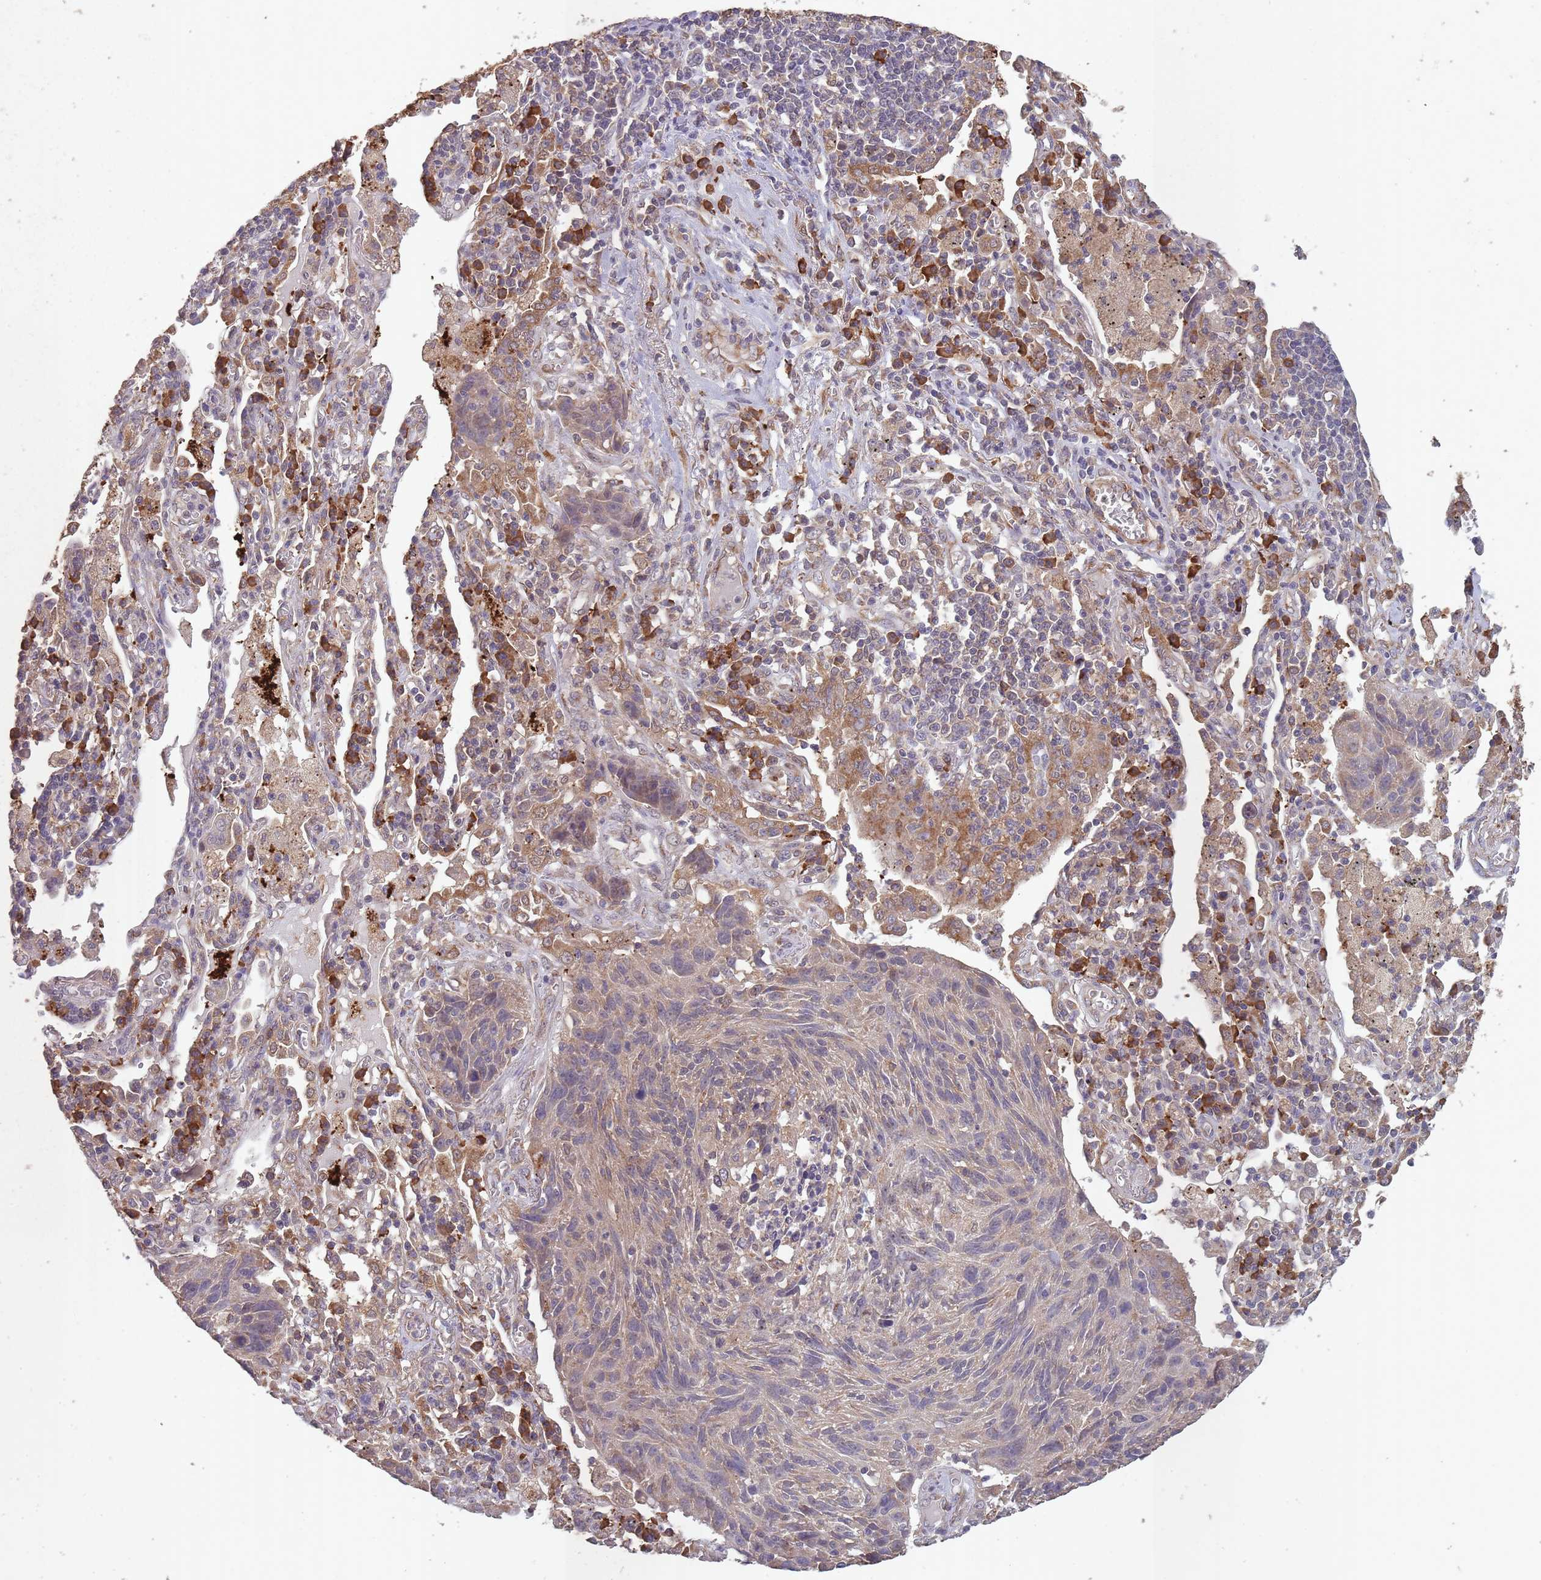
{"staining": {"intensity": "moderate", "quantity": "<25%", "location": "cytoplasmic/membranous"}, "tissue": "lung cancer", "cell_type": "Tumor cells", "image_type": "cancer", "snomed": [{"axis": "morphology", "description": "Squamous cell carcinoma, NOS"}, {"axis": "topography", "description": "Lung"}], "caption": "A brown stain highlights moderate cytoplasmic/membranous staining of a protein in lung squamous cell carcinoma tumor cells.", "gene": "SANBR", "patient": {"sex": "female", "age": 66}}